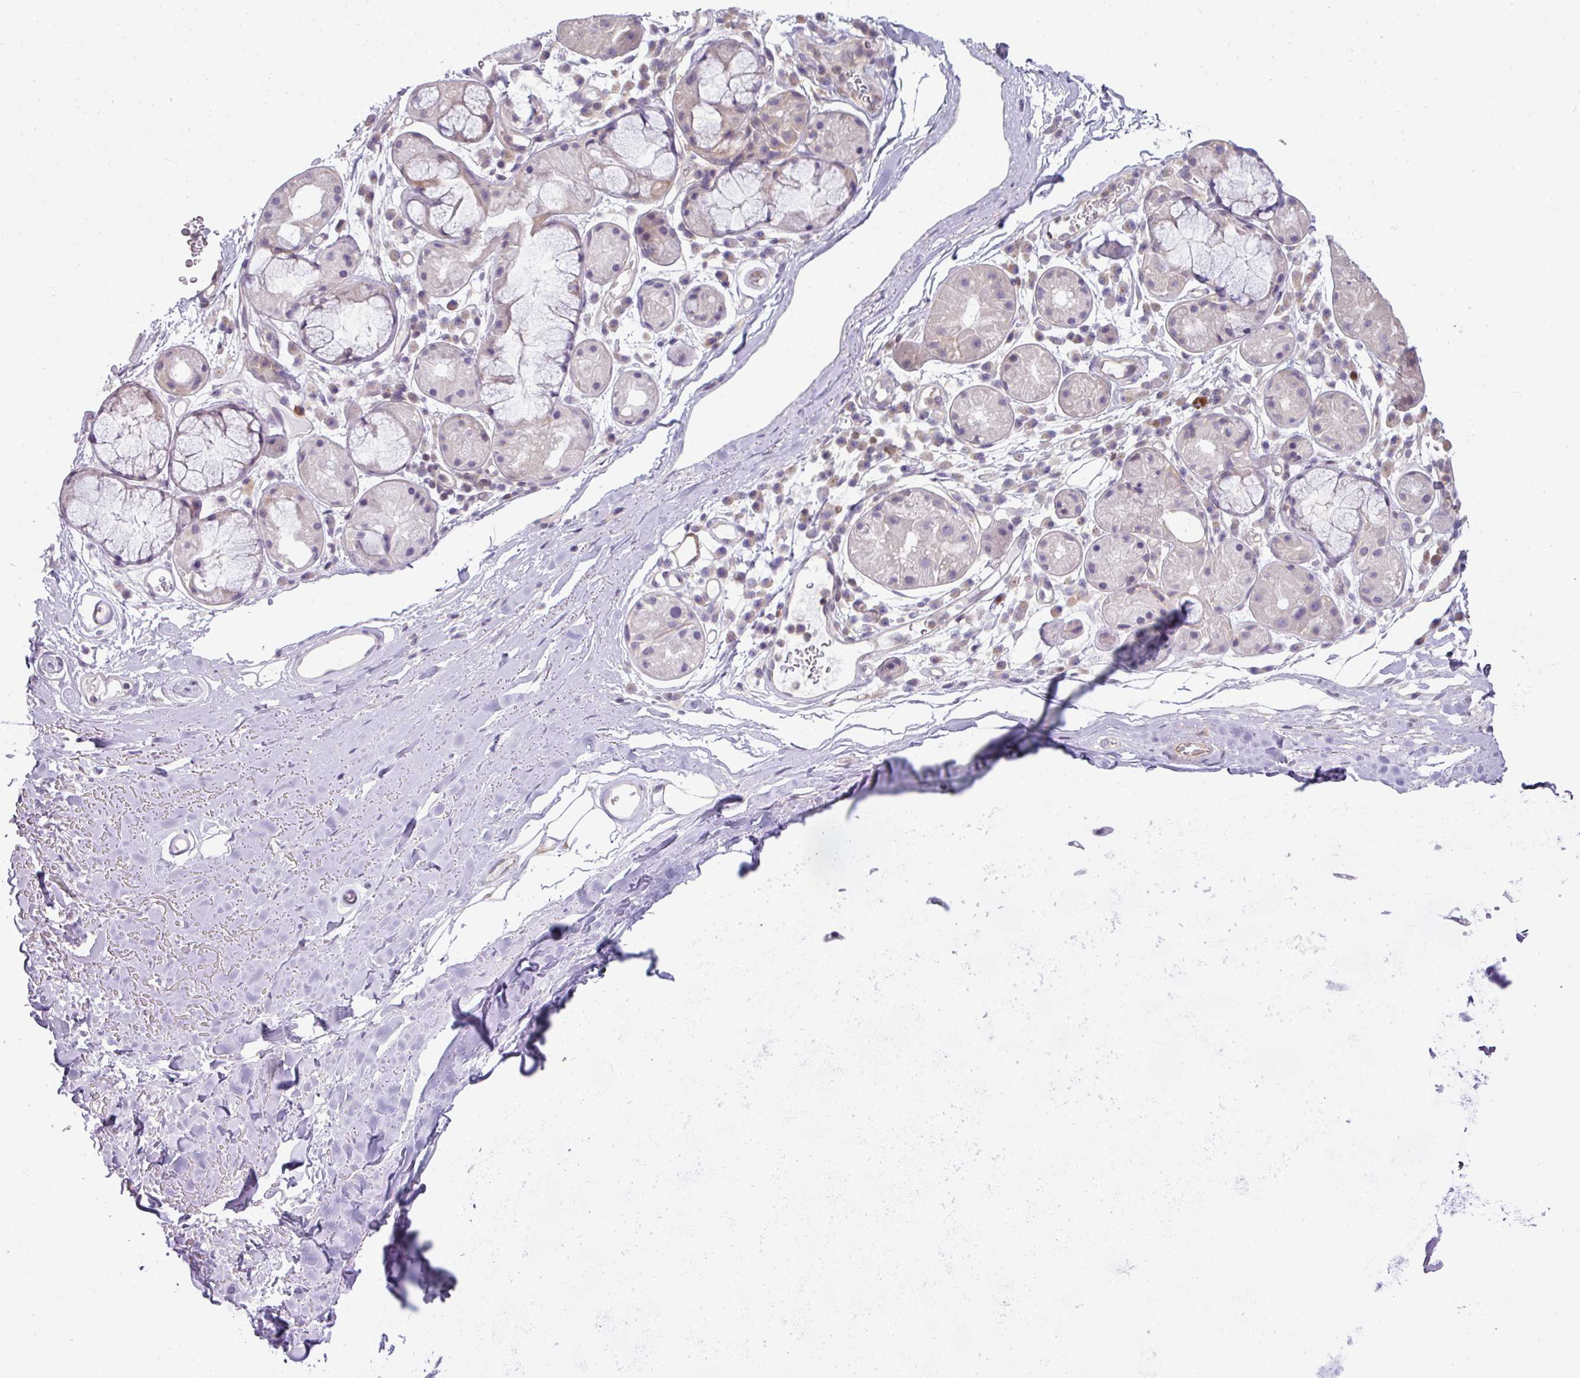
{"staining": {"intensity": "negative", "quantity": "none", "location": "none"}, "tissue": "adipose tissue", "cell_type": "Adipocytes", "image_type": "normal", "snomed": [{"axis": "morphology", "description": "Normal tissue, NOS"}, {"axis": "topography", "description": "Cartilage tissue"}], "caption": "Histopathology image shows no protein positivity in adipocytes of normal adipose tissue.", "gene": "STAT5A", "patient": {"sex": "male", "age": 80}}